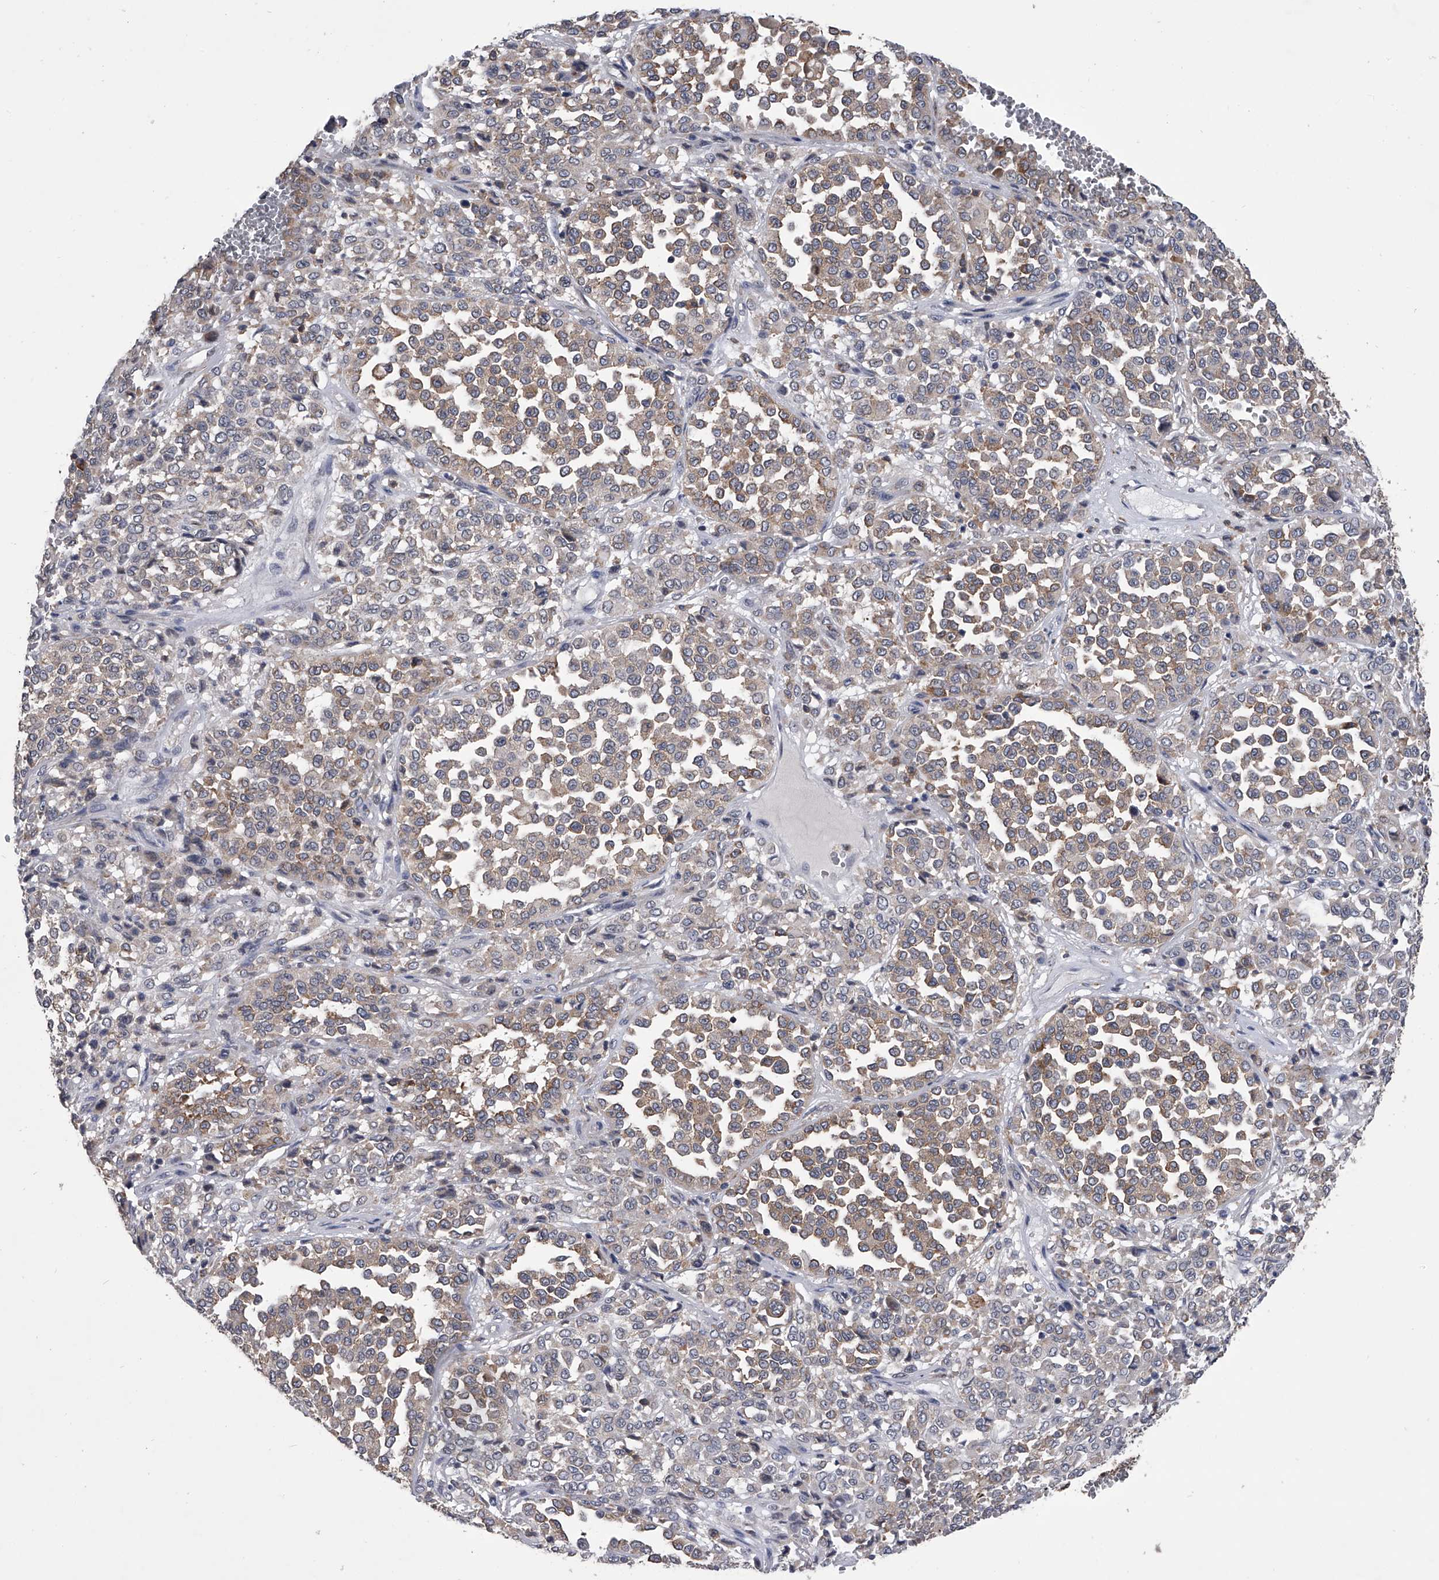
{"staining": {"intensity": "weak", "quantity": "25%-75%", "location": "cytoplasmic/membranous"}, "tissue": "melanoma", "cell_type": "Tumor cells", "image_type": "cancer", "snomed": [{"axis": "morphology", "description": "Malignant melanoma, Metastatic site"}, {"axis": "topography", "description": "Pancreas"}], "caption": "This is an image of IHC staining of malignant melanoma (metastatic site), which shows weak staining in the cytoplasmic/membranous of tumor cells.", "gene": "MAP4K3", "patient": {"sex": "female", "age": 30}}